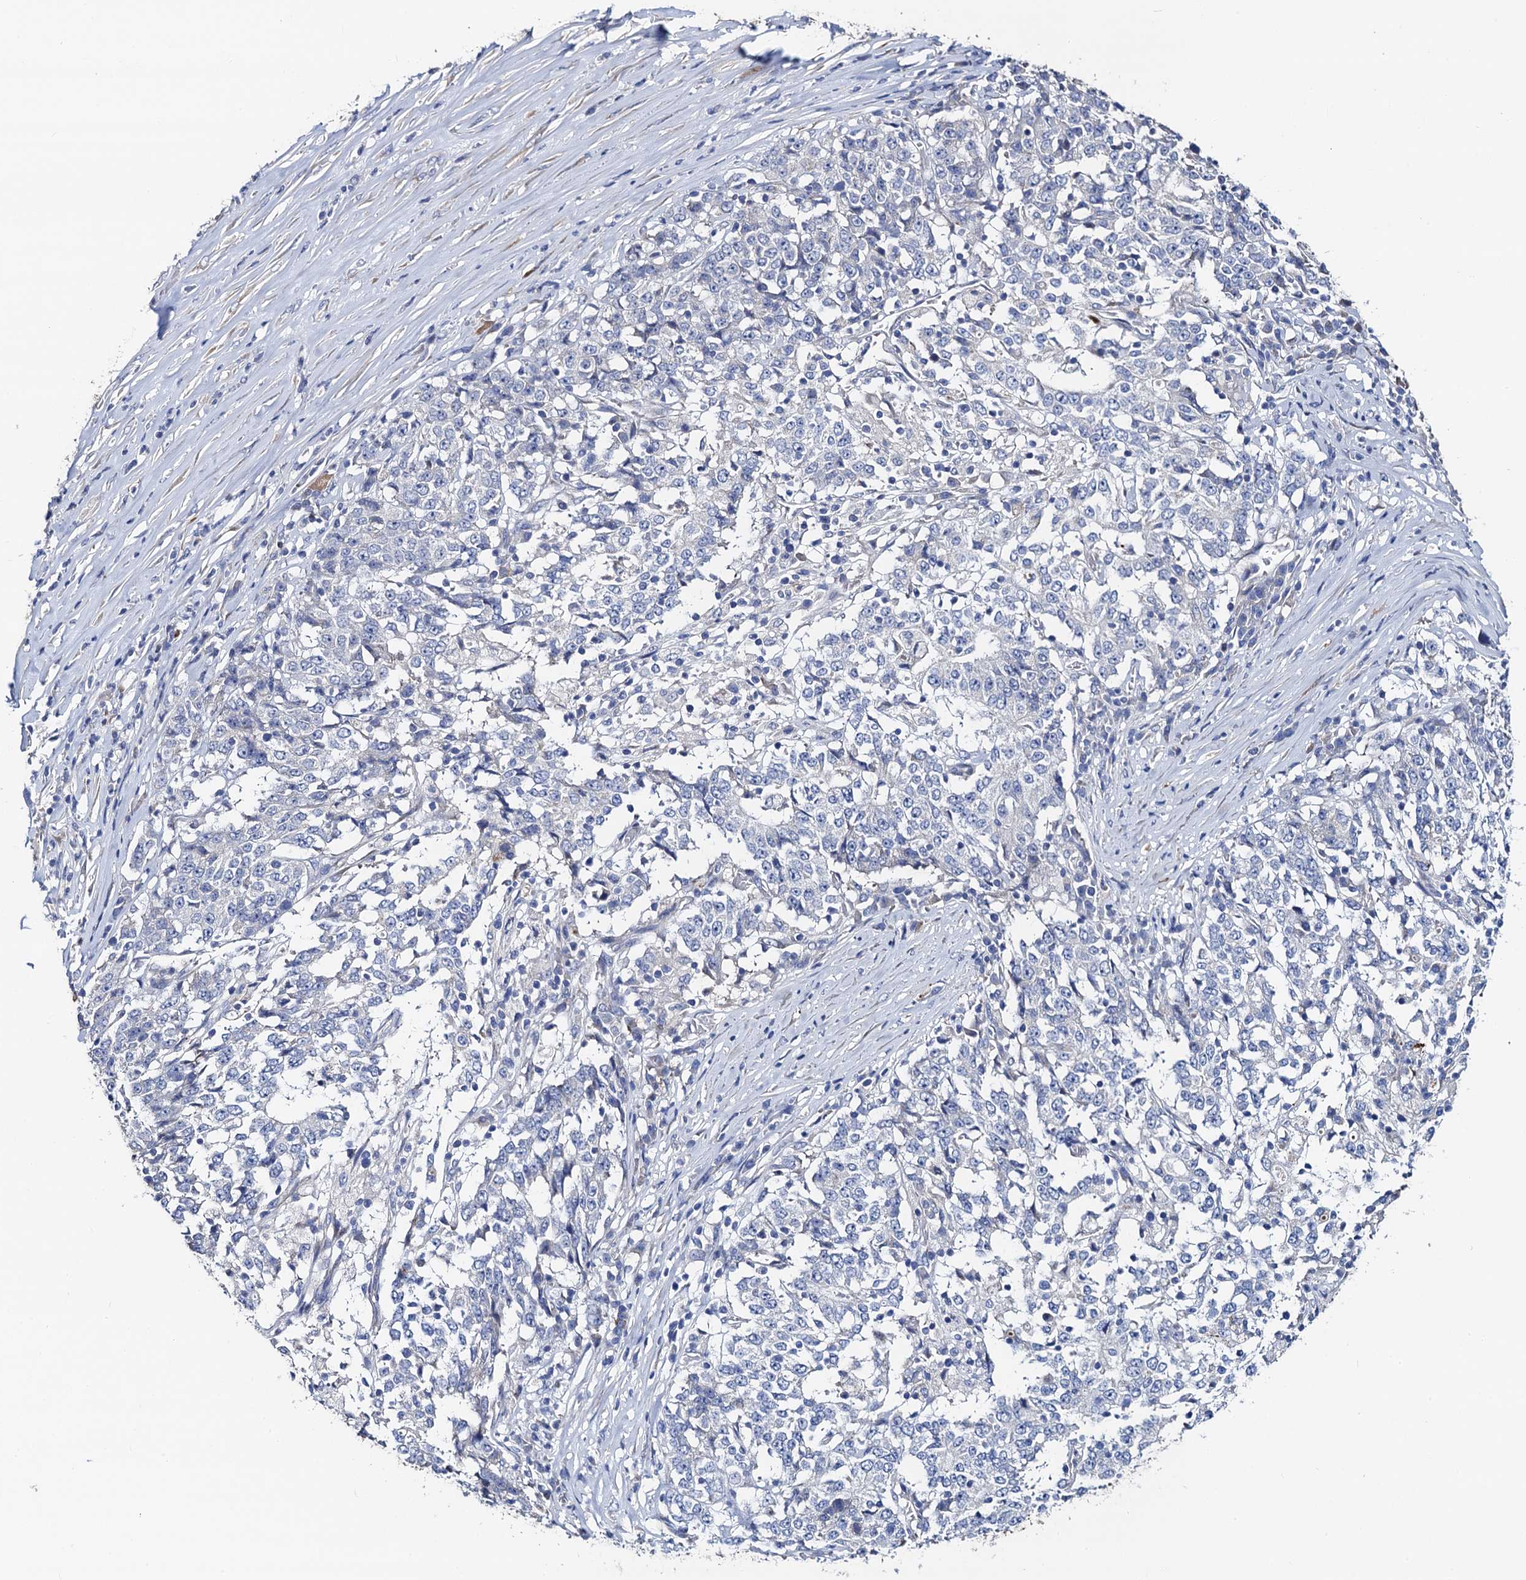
{"staining": {"intensity": "negative", "quantity": "none", "location": "none"}, "tissue": "stomach cancer", "cell_type": "Tumor cells", "image_type": "cancer", "snomed": [{"axis": "morphology", "description": "Adenocarcinoma, NOS"}, {"axis": "topography", "description": "Stomach"}], "caption": "Immunohistochemistry (IHC) histopathology image of adenocarcinoma (stomach) stained for a protein (brown), which demonstrates no positivity in tumor cells. (Immunohistochemistry (IHC), brightfield microscopy, high magnification).", "gene": "FREM3", "patient": {"sex": "male", "age": 59}}